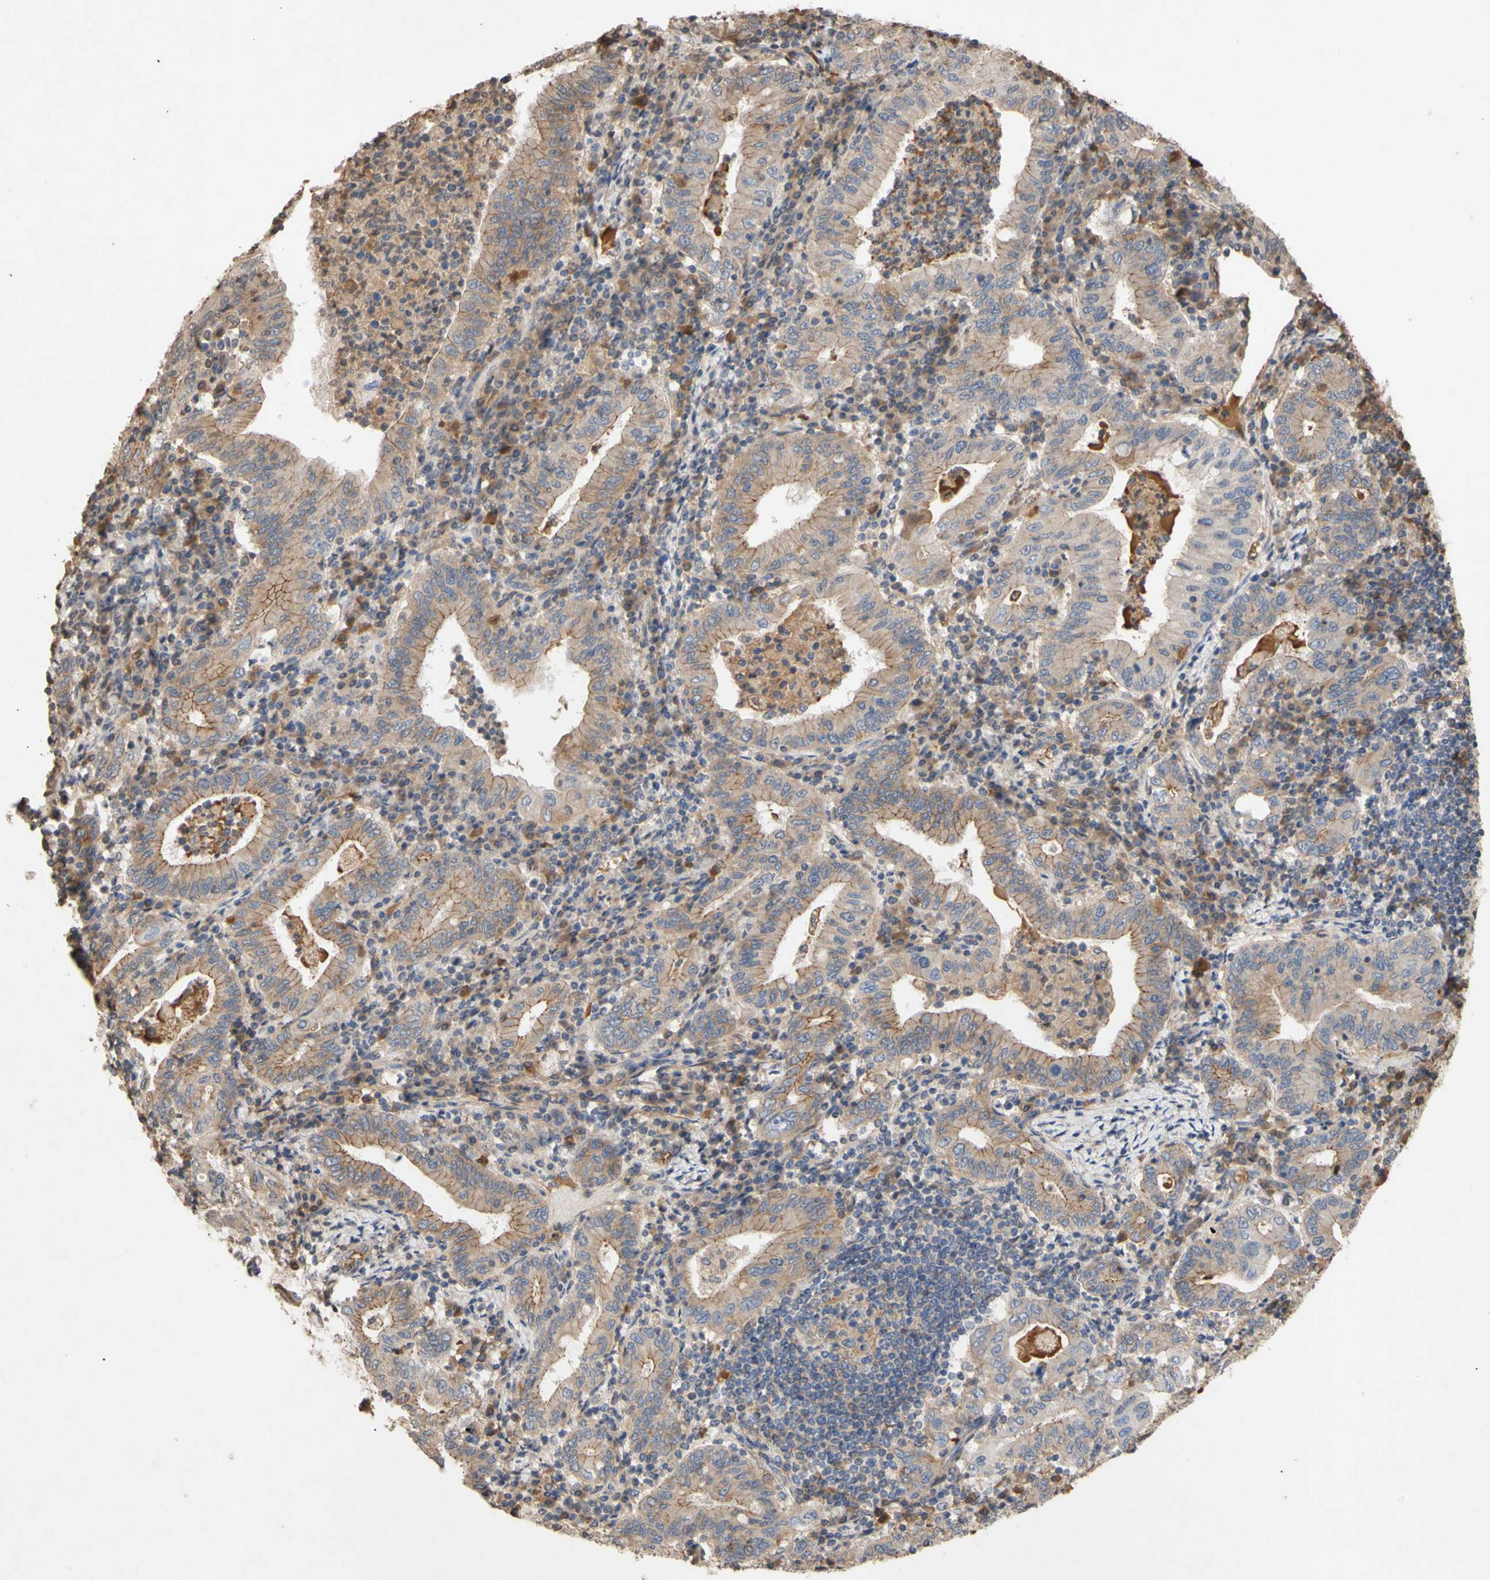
{"staining": {"intensity": "moderate", "quantity": ">75%", "location": "cytoplasmic/membranous"}, "tissue": "stomach cancer", "cell_type": "Tumor cells", "image_type": "cancer", "snomed": [{"axis": "morphology", "description": "Normal tissue, NOS"}, {"axis": "morphology", "description": "Adenocarcinoma, NOS"}, {"axis": "topography", "description": "Esophagus"}, {"axis": "topography", "description": "Stomach, upper"}, {"axis": "topography", "description": "Peripheral nerve tissue"}], "caption": "Stomach adenocarcinoma tissue displays moderate cytoplasmic/membranous expression in approximately >75% of tumor cells, visualized by immunohistochemistry.", "gene": "NECTIN3", "patient": {"sex": "male", "age": 62}}